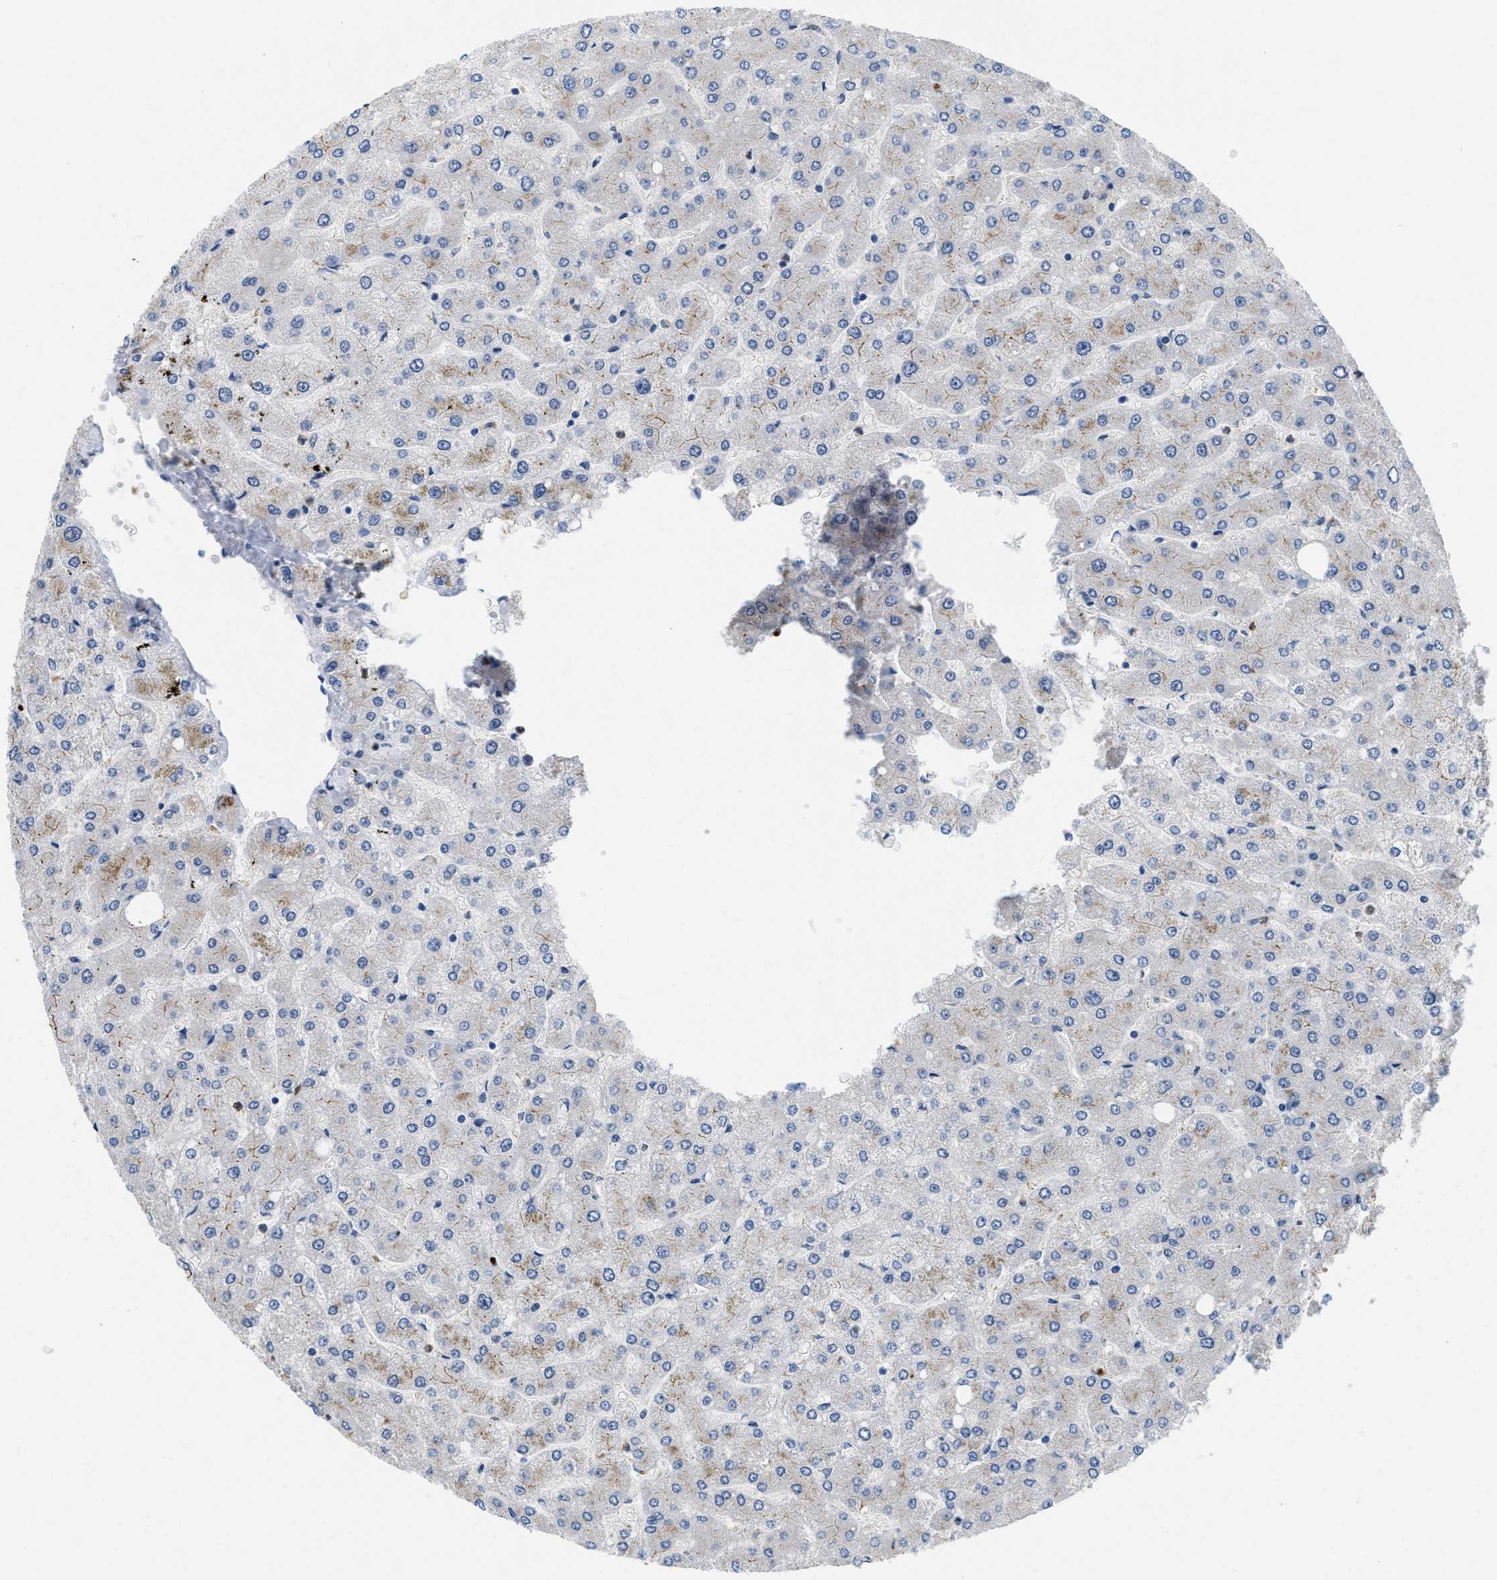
{"staining": {"intensity": "moderate", "quantity": ">75%", "location": "cytoplasmic/membranous"}, "tissue": "liver", "cell_type": "Hepatocytes", "image_type": "normal", "snomed": [{"axis": "morphology", "description": "Normal tissue, NOS"}, {"axis": "topography", "description": "Liver"}], "caption": "There is medium levels of moderate cytoplasmic/membranous positivity in hepatocytes of unremarkable liver, as demonstrated by immunohistochemical staining (brown color).", "gene": "NFIX", "patient": {"sex": "male", "age": 55}}